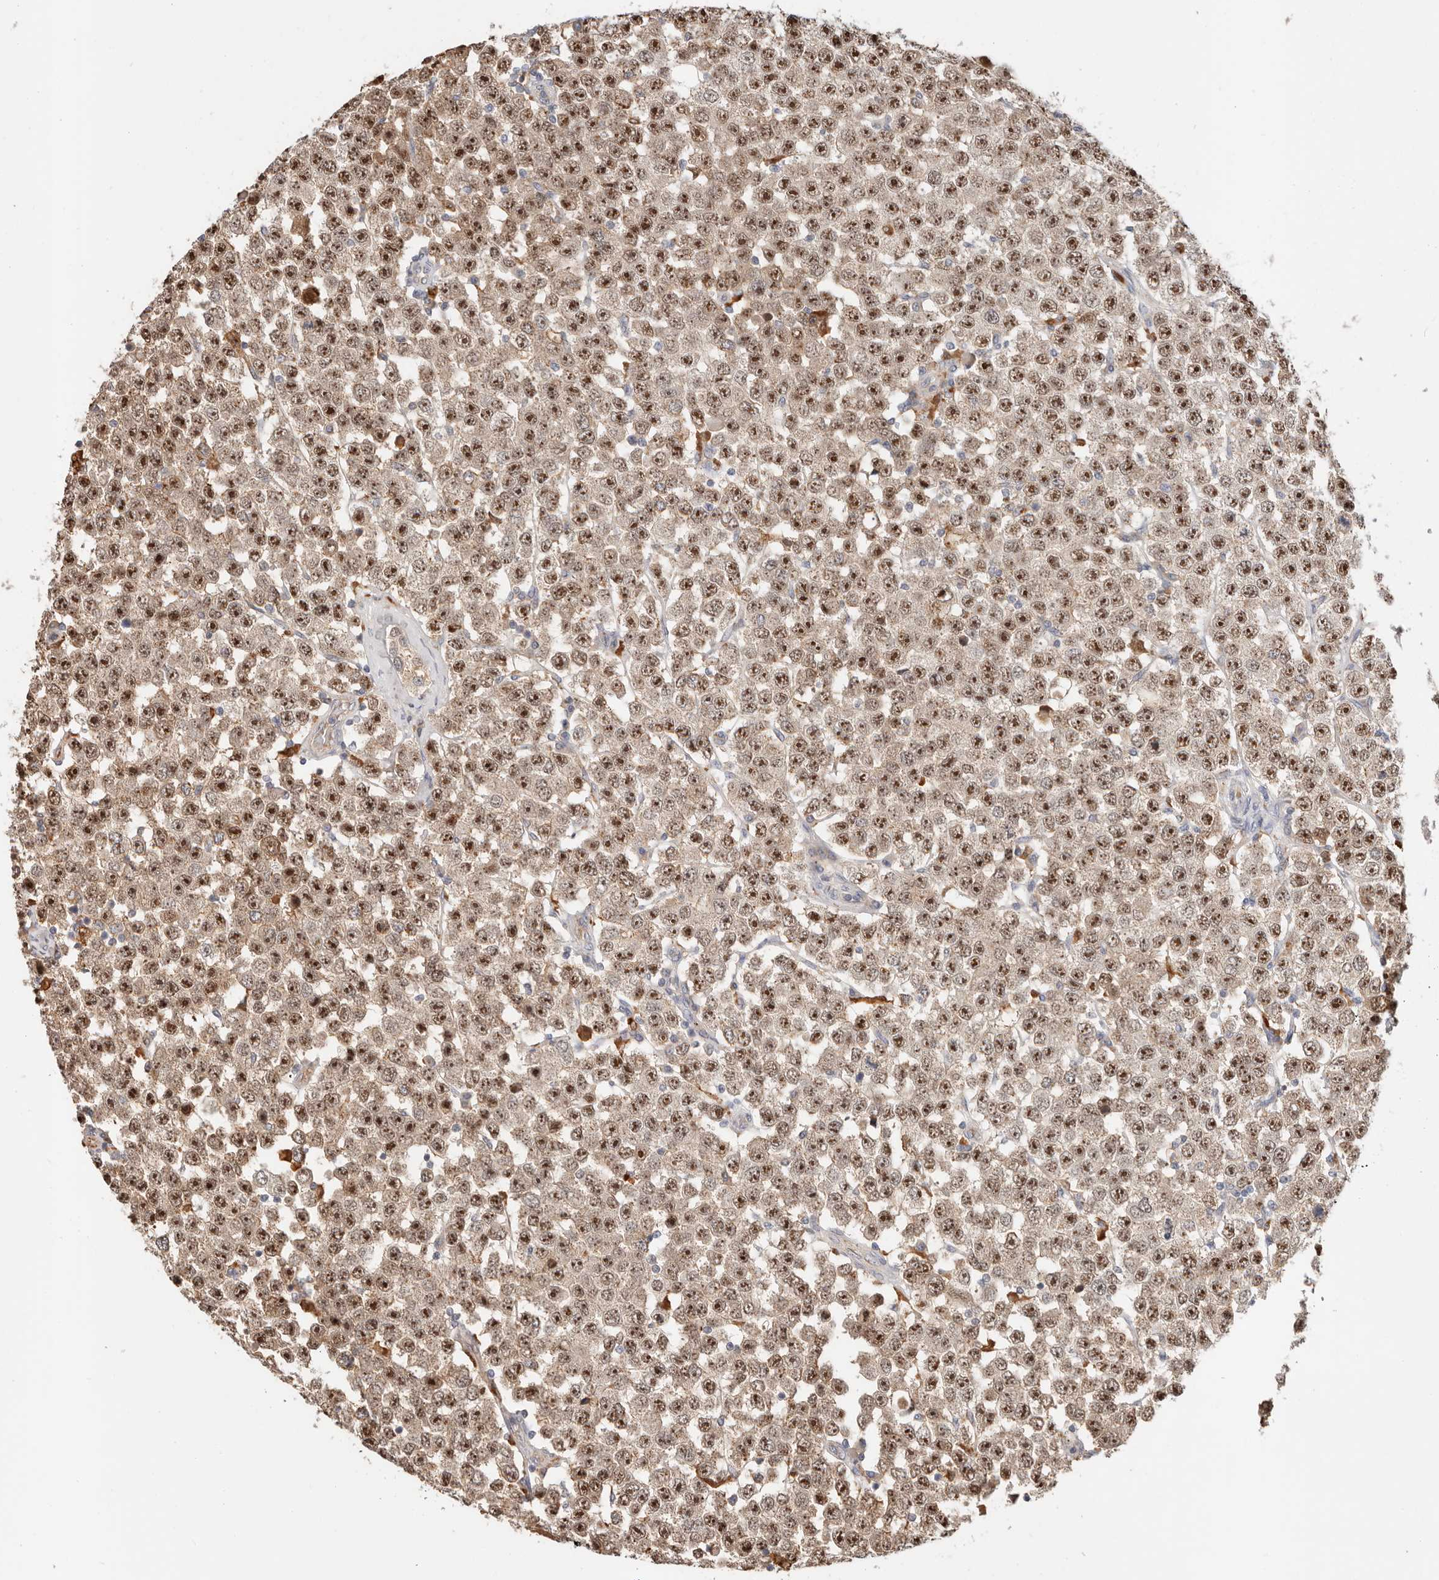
{"staining": {"intensity": "strong", "quantity": ">75%", "location": "nuclear"}, "tissue": "testis cancer", "cell_type": "Tumor cells", "image_type": "cancer", "snomed": [{"axis": "morphology", "description": "Seminoma, NOS"}, {"axis": "topography", "description": "Testis"}], "caption": "The image demonstrates immunohistochemical staining of testis seminoma. There is strong nuclear expression is identified in approximately >75% of tumor cells.", "gene": "ZRANB1", "patient": {"sex": "male", "age": 28}}